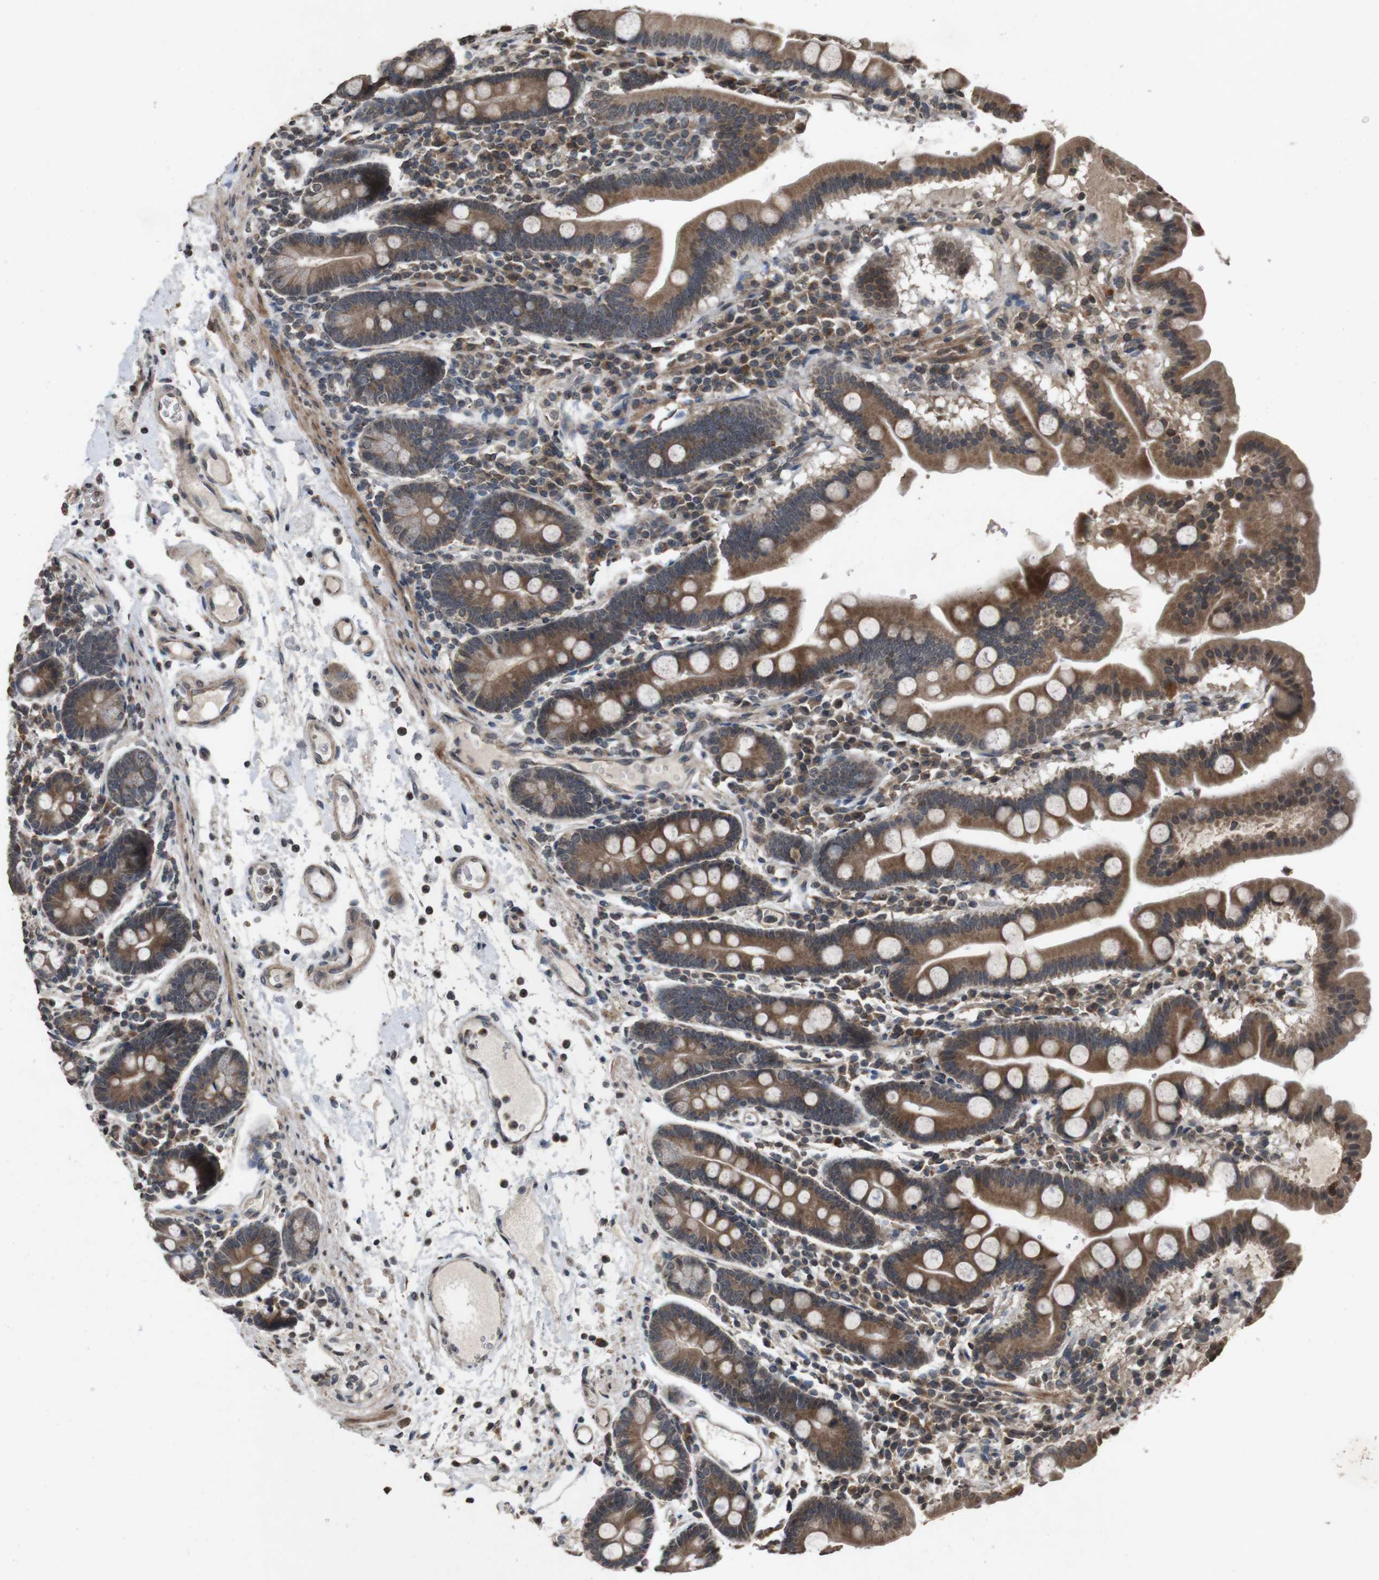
{"staining": {"intensity": "strong", "quantity": ">75%", "location": "cytoplasmic/membranous"}, "tissue": "duodenum", "cell_type": "Glandular cells", "image_type": "normal", "snomed": [{"axis": "morphology", "description": "Normal tissue, NOS"}, {"axis": "topography", "description": "Duodenum"}], "caption": "Glandular cells demonstrate high levels of strong cytoplasmic/membranous positivity in about >75% of cells in unremarkable duodenum.", "gene": "SORL1", "patient": {"sex": "male", "age": 50}}